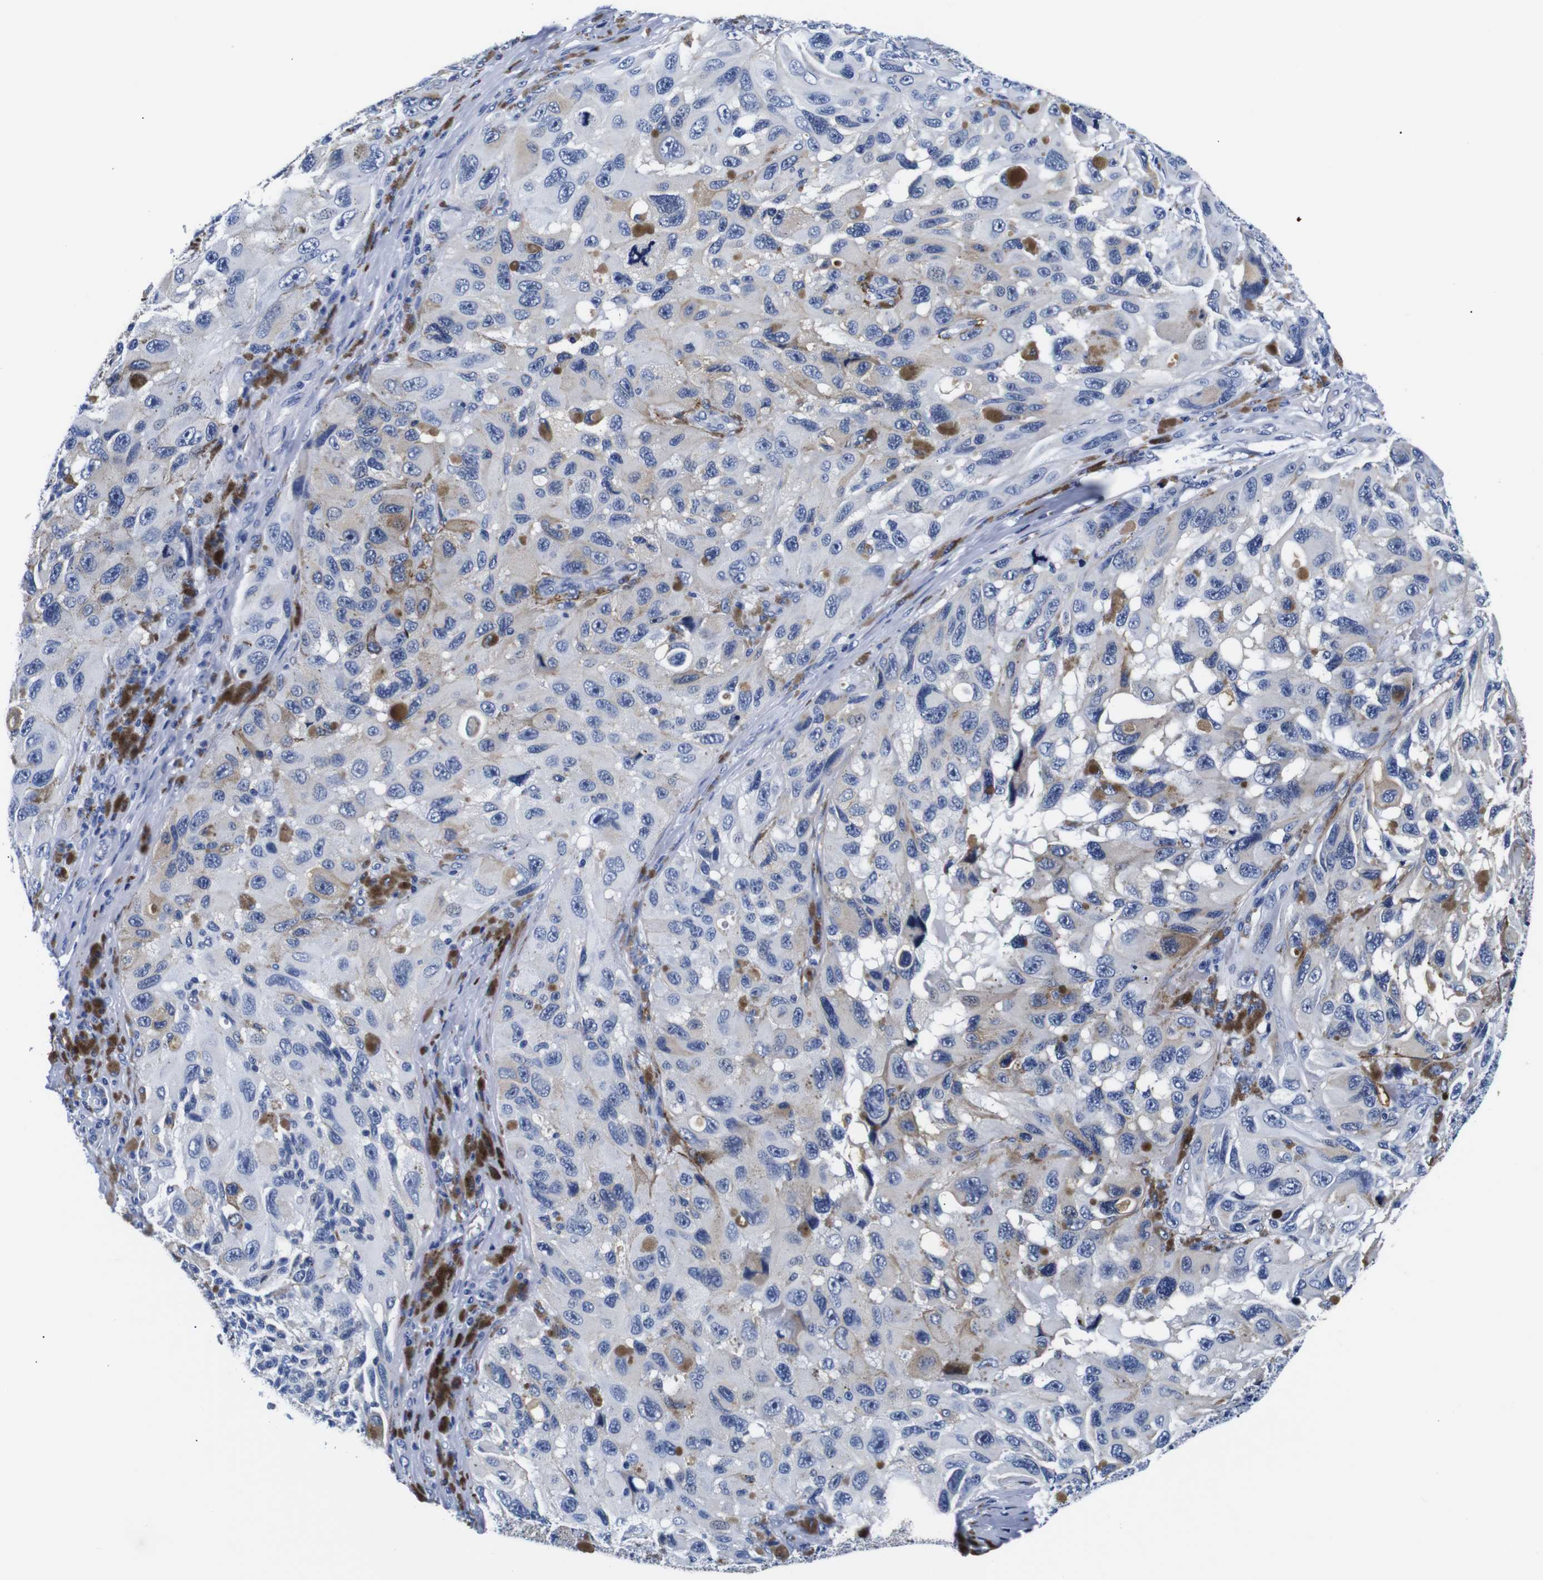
{"staining": {"intensity": "negative", "quantity": "none", "location": "none"}, "tissue": "melanoma", "cell_type": "Tumor cells", "image_type": "cancer", "snomed": [{"axis": "morphology", "description": "Malignant melanoma, NOS"}, {"axis": "topography", "description": "Skin"}], "caption": "There is no significant positivity in tumor cells of melanoma.", "gene": "GAP43", "patient": {"sex": "female", "age": 73}}